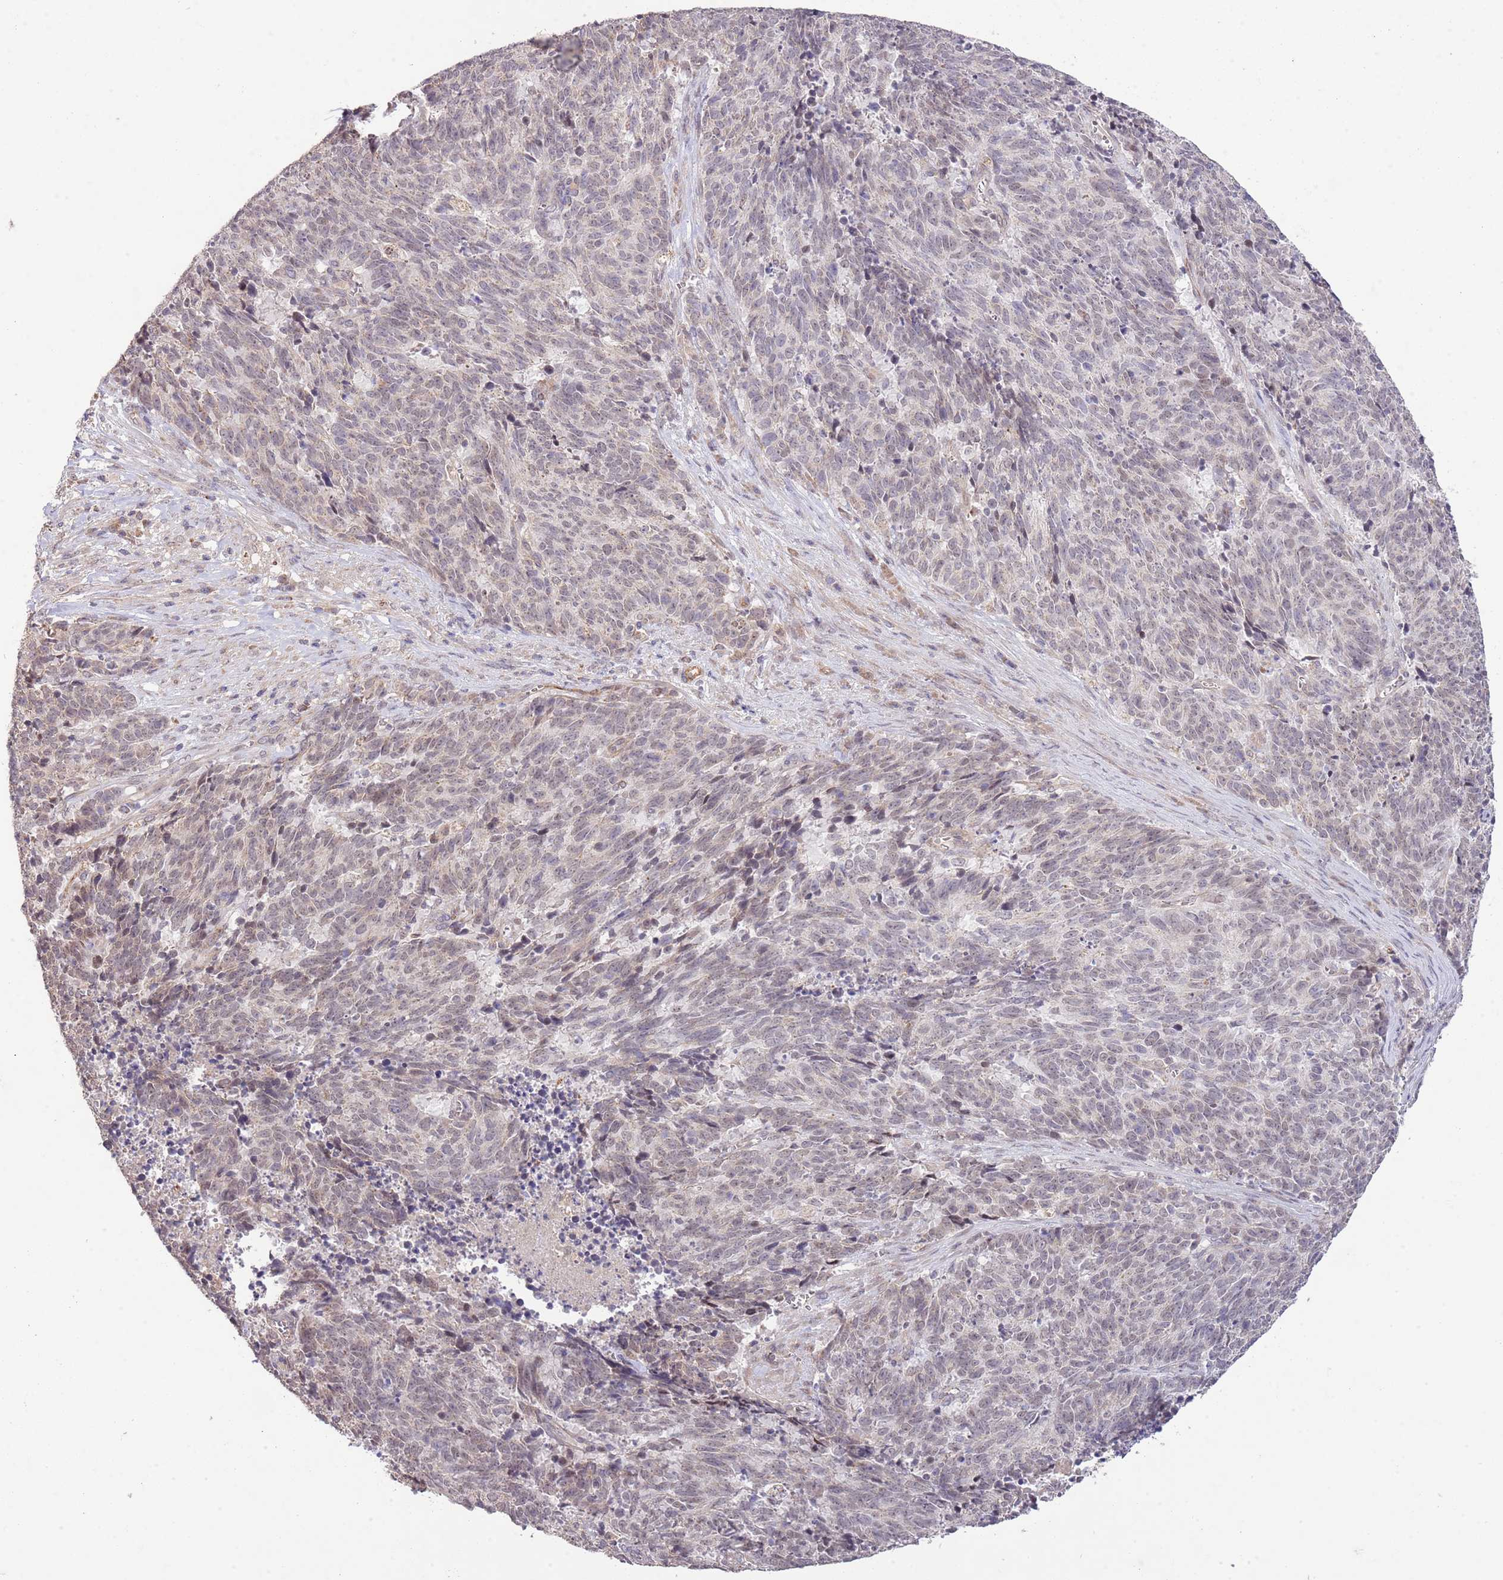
{"staining": {"intensity": "weak", "quantity": "25%-75%", "location": "nuclear"}, "tissue": "cervical cancer", "cell_type": "Tumor cells", "image_type": "cancer", "snomed": [{"axis": "morphology", "description": "Squamous cell carcinoma, NOS"}, {"axis": "topography", "description": "Cervix"}], "caption": "Cervical cancer (squamous cell carcinoma) stained with immunohistochemistry displays weak nuclear expression in about 25%-75% of tumor cells.", "gene": "IVD", "patient": {"sex": "female", "age": 29}}